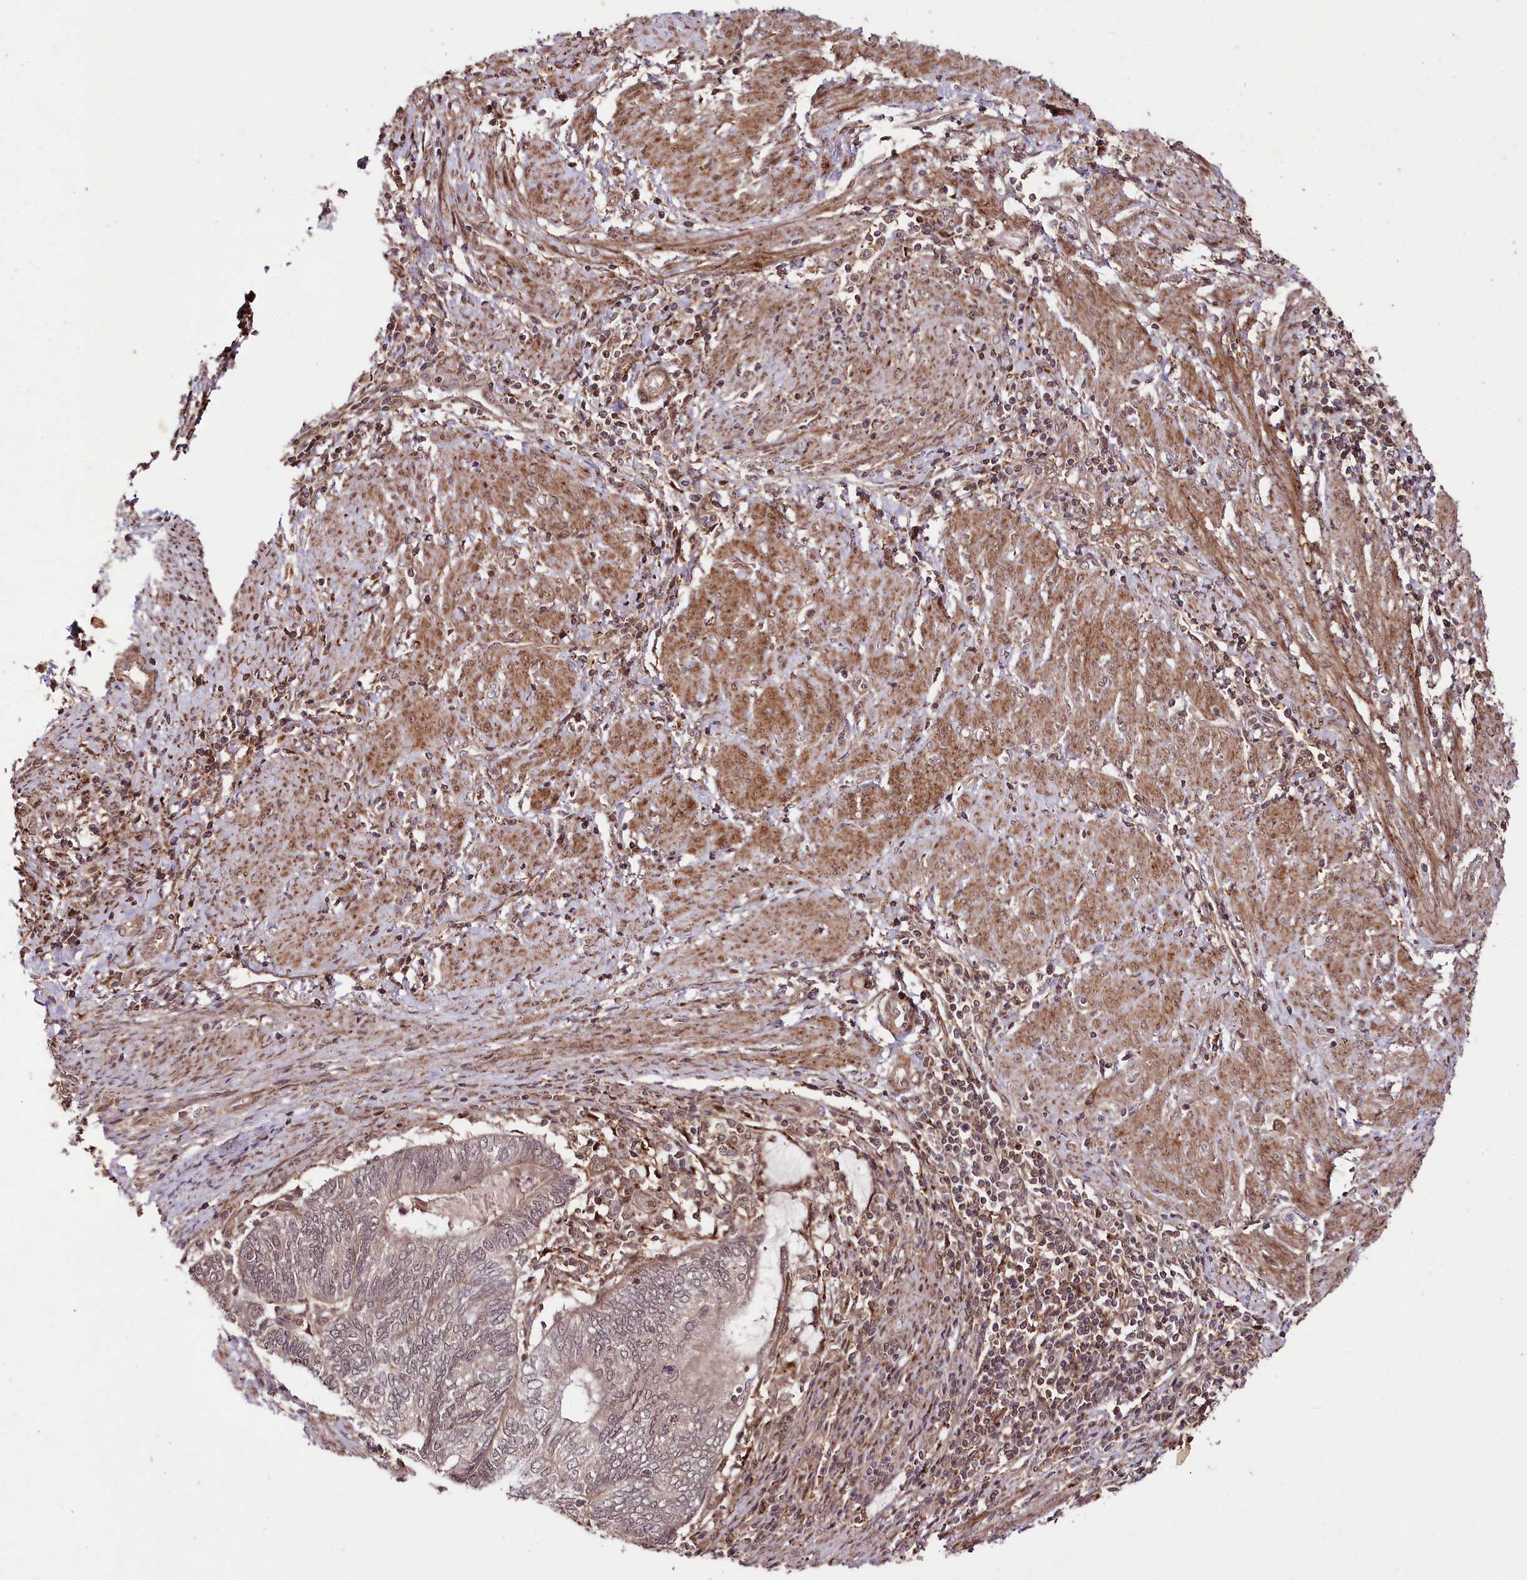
{"staining": {"intensity": "weak", "quantity": "<25%", "location": "cytoplasmic/membranous"}, "tissue": "endometrial cancer", "cell_type": "Tumor cells", "image_type": "cancer", "snomed": [{"axis": "morphology", "description": "Adenocarcinoma, NOS"}, {"axis": "topography", "description": "Uterus"}, {"axis": "topography", "description": "Endometrium"}], "caption": "Immunohistochemistry (IHC) micrograph of neoplastic tissue: human endometrial cancer (adenocarcinoma) stained with DAB (3,3'-diaminobenzidine) displays no significant protein expression in tumor cells.", "gene": "PHLDB1", "patient": {"sex": "female", "age": 70}}